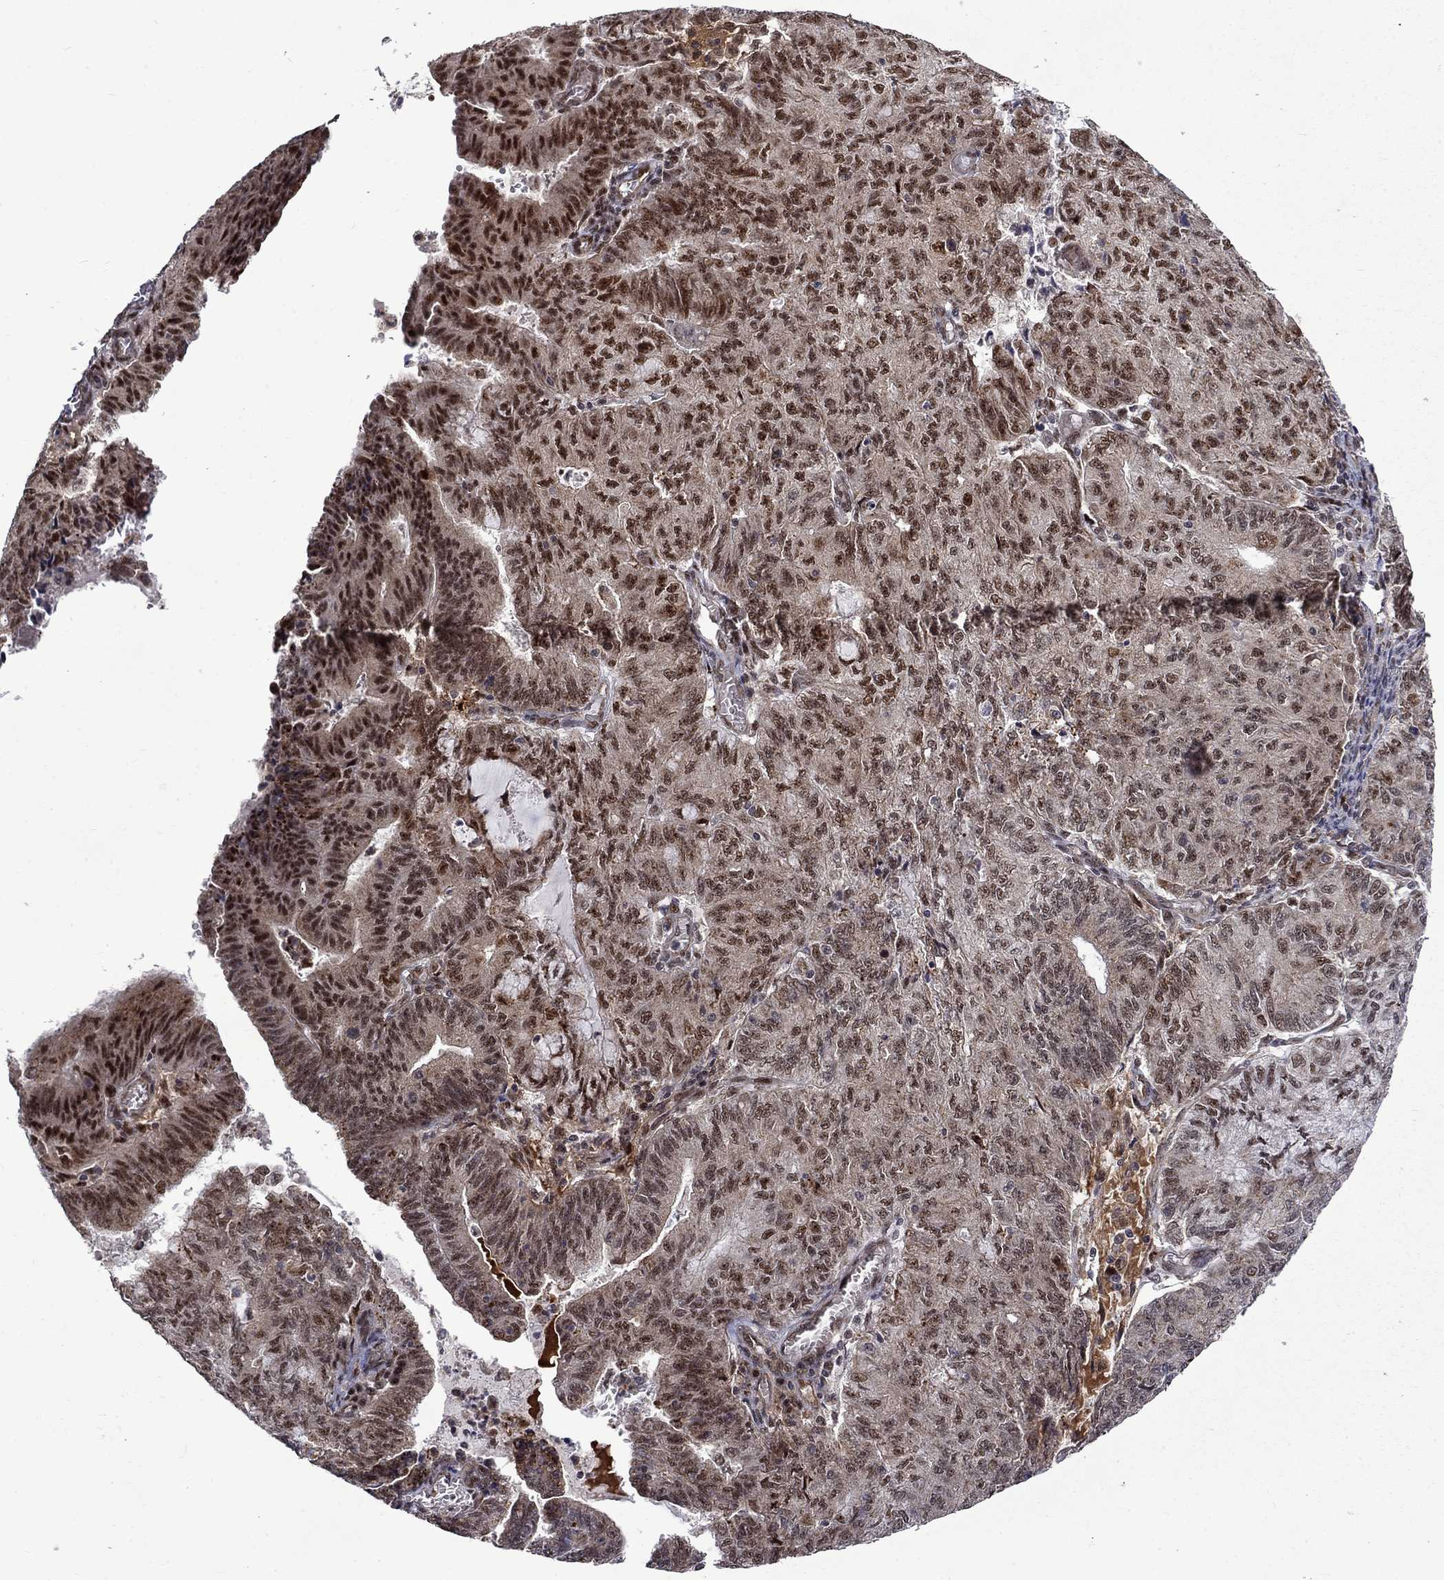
{"staining": {"intensity": "moderate", "quantity": "25%-75%", "location": "cytoplasmic/membranous,nuclear"}, "tissue": "endometrial cancer", "cell_type": "Tumor cells", "image_type": "cancer", "snomed": [{"axis": "morphology", "description": "Adenocarcinoma, NOS"}, {"axis": "topography", "description": "Endometrium"}], "caption": "IHC (DAB (3,3'-diaminobenzidine)) staining of human adenocarcinoma (endometrial) displays moderate cytoplasmic/membranous and nuclear protein expression in about 25%-75% of tumor cells.", "gene": "KPNA3", "patient": {"sex": "female", "age": 82}}